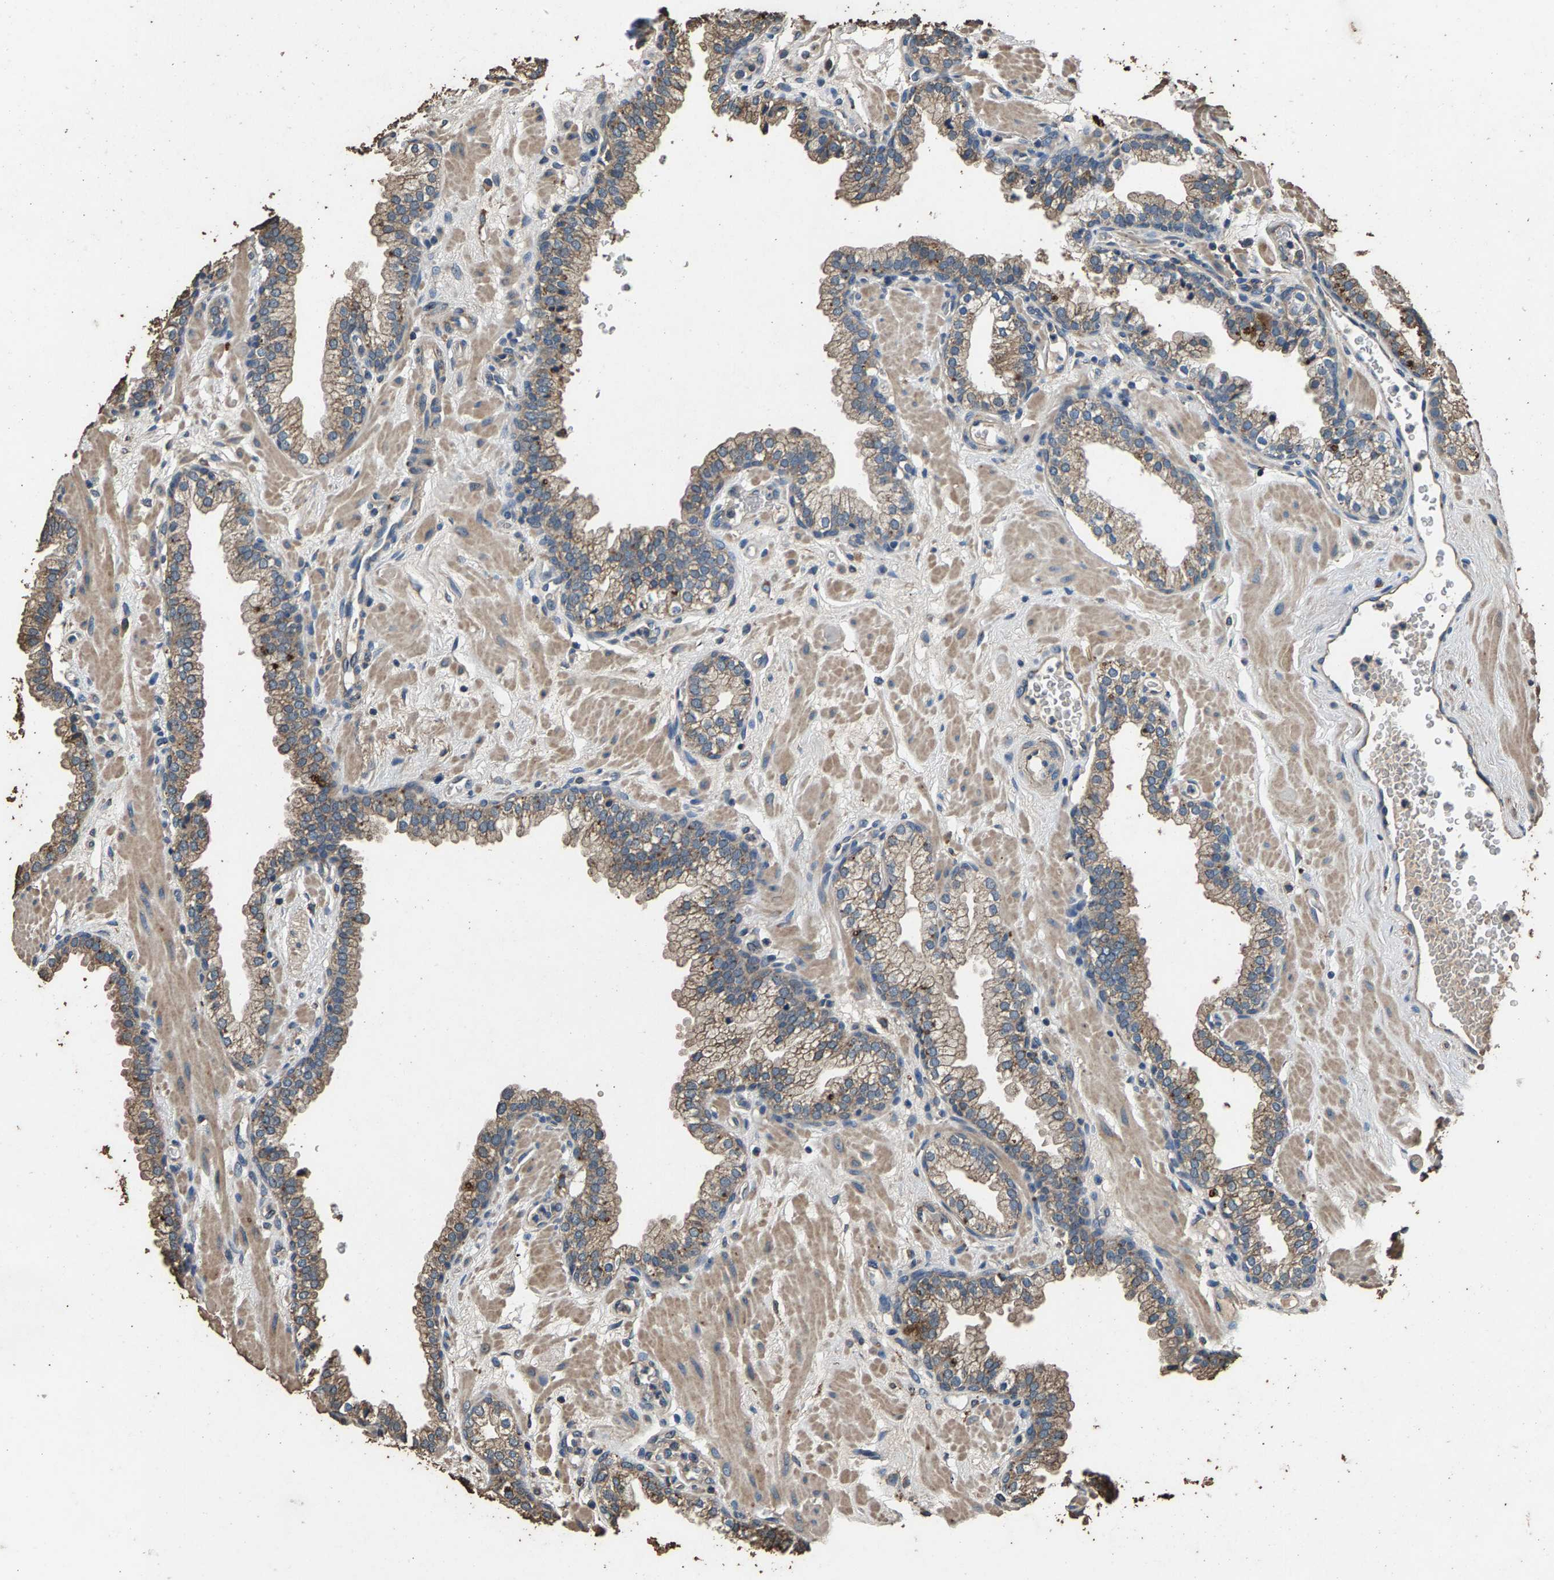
{"staining": {"intensity": "weak", "quantity": ">75%", "location": "cytoplasmic/membranous"}, "tissue": "prostate", "cell_type": "Glandular cells", "image_type": "normal", "snomed": [{"axis": "morphology", "description": "Normal tissue, NOS"}, {"axis": "morphology", "description": "Urothelial carcinoma, Low grade"}, {"axis": "topography", "description": "Urinary bladder"}, {"axis": "topography", "description": "Prostate"}], "caption": "Brown immunohistochemical staining in benign human prostate shows weak cytoplasmic/membranous positivity in approximately >75% of glandular cells. Immunohistochemistry (ihc) stains the protein in brown and the nuclei are stained blue.", "gene": "MRPL27", "patient": {"sex": "male", "age": 60}}